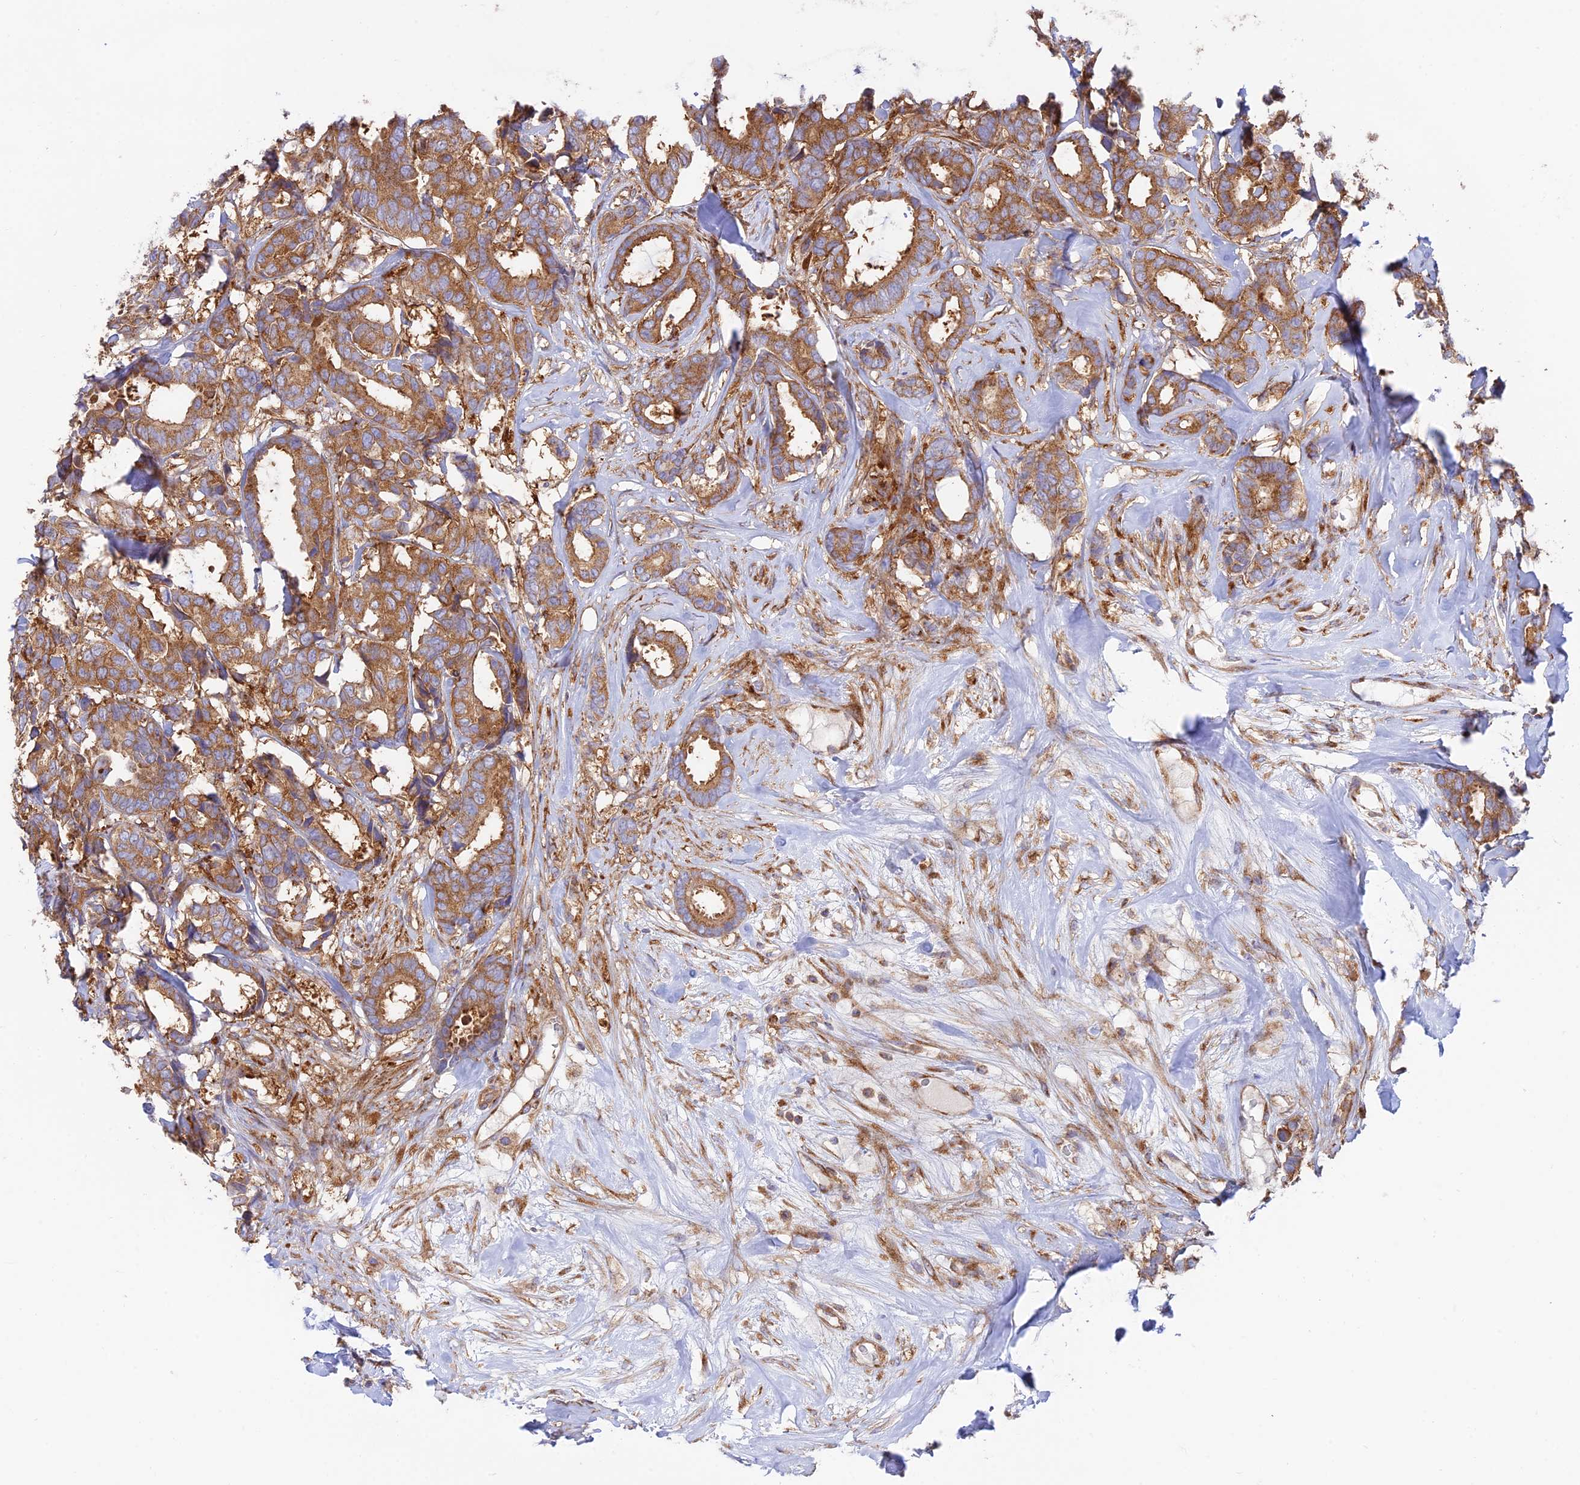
{"staining": {"intensity": "moderate", "quantity": ">75%", "location": "cytoplasmic/membranous"}, "tissue": "breast cancer", "cell_type": "Tumor cells", "image_type": "cancer", "snomed": [{"axis": "morphology", "description": "Duct carcinoma"}, {"axis": "topography", "description": "Breast"}], "caption": "An IHC histopathology image of tumor tissue is shown. Protein staining in brown shows moderate cytoplasmic/membranous positivity in breast cancer within tumor cells.", "gene": "GOLGA3", "patient": {"sex": "female", "age": 87}}